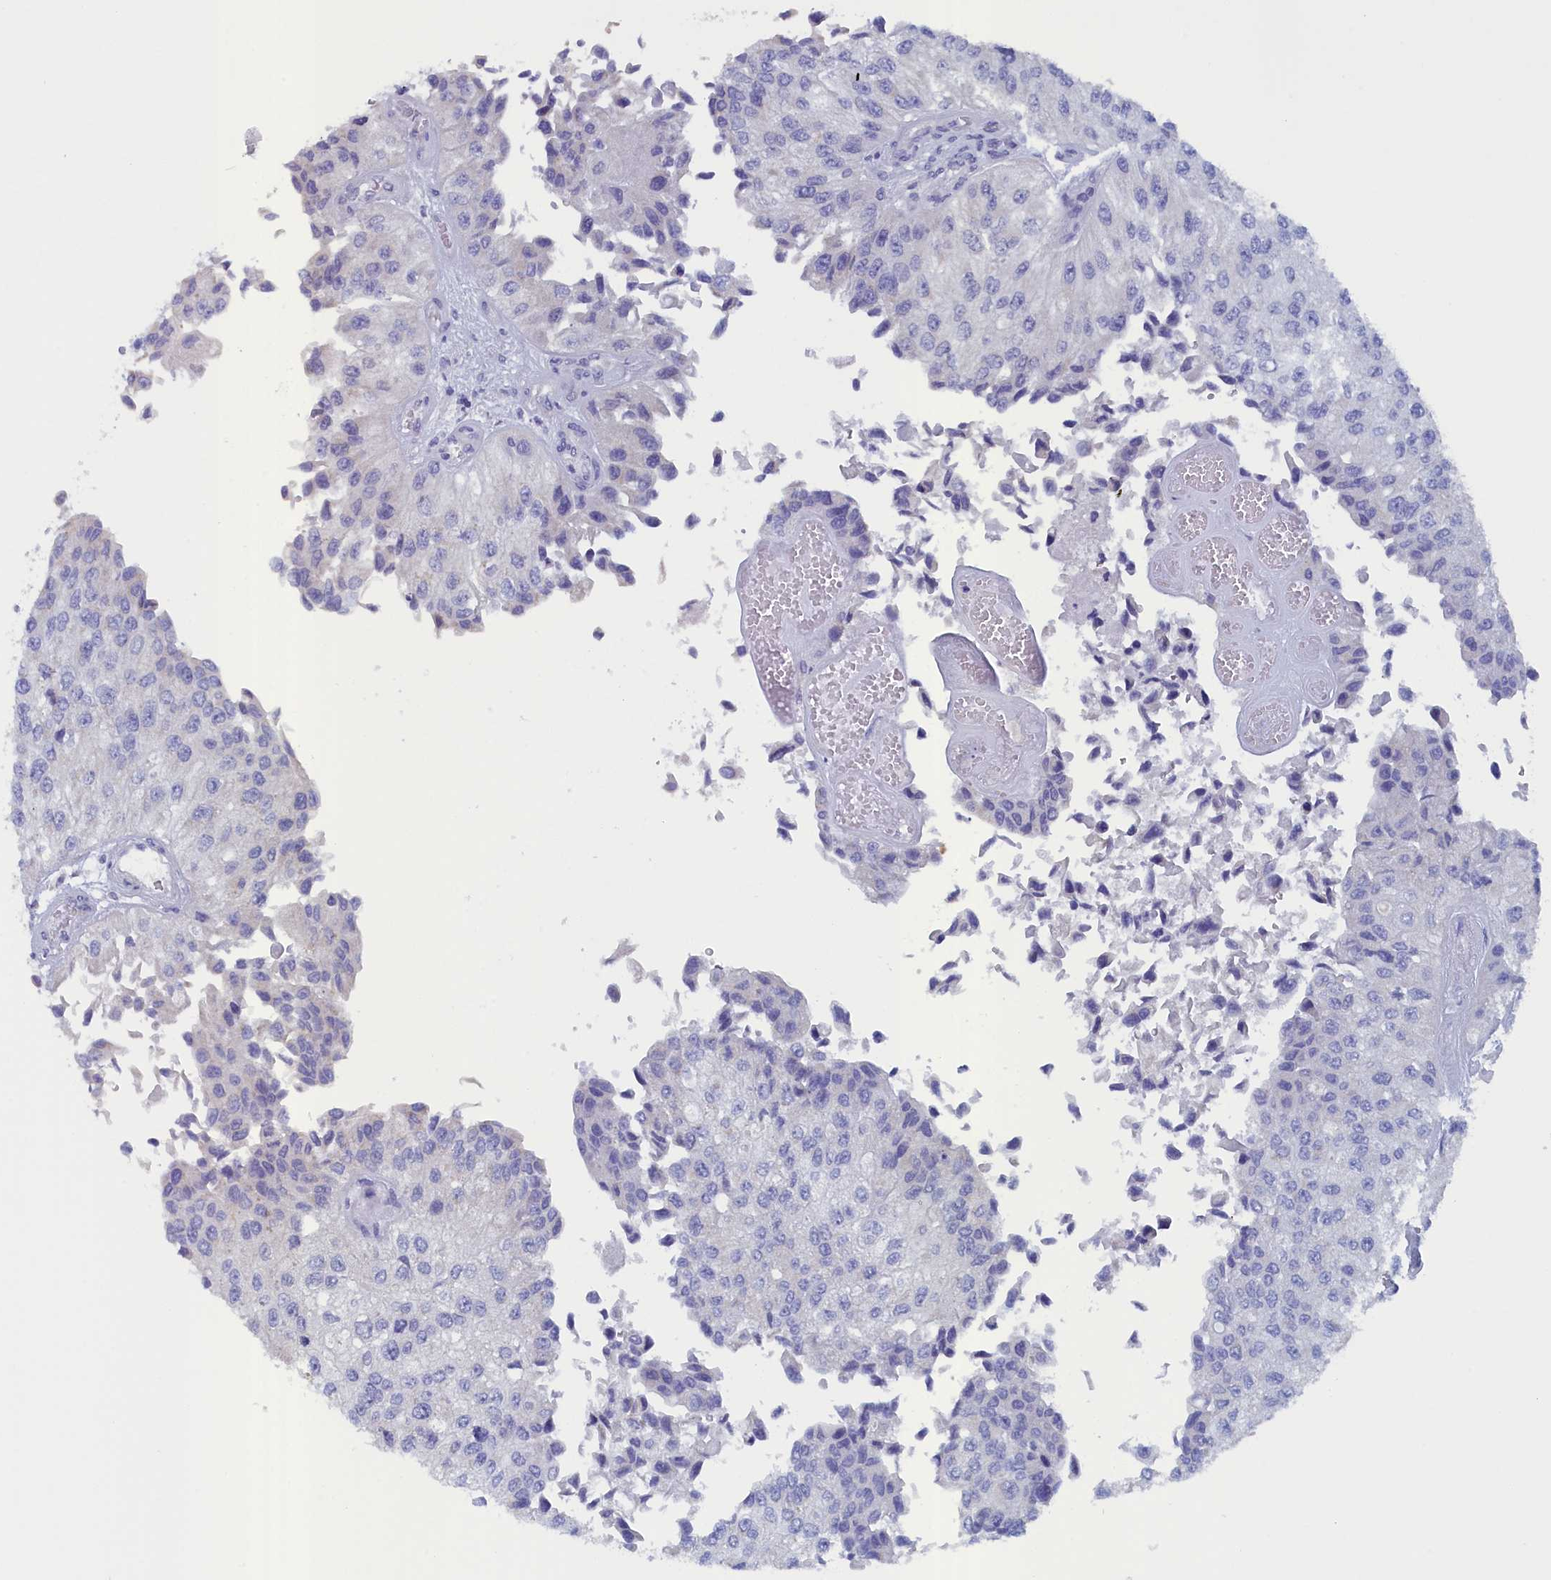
{"staining": {"intensity": "negative", "quantity": "none", "location": "none"}, "tissue": "urothelial cancer", "cell_type": "Tumor cells", "image_type": "cancer", "snomed": [{"axis": "morphology", "description": "Urothelial carcinoma, High grade"}, {"axis": "topography", "description": "Kidney"}, {"axis": "topography", "description": "Urinary bladder"}], "caption": "A high-resolution image shows immunohistochemistry (IHC) staining of high-grade urothelial carcinoma, which reveals no significant staining in tumor cells.", "gene": "ANKRD2", "patient": {"sex": "male", "age": 77}}